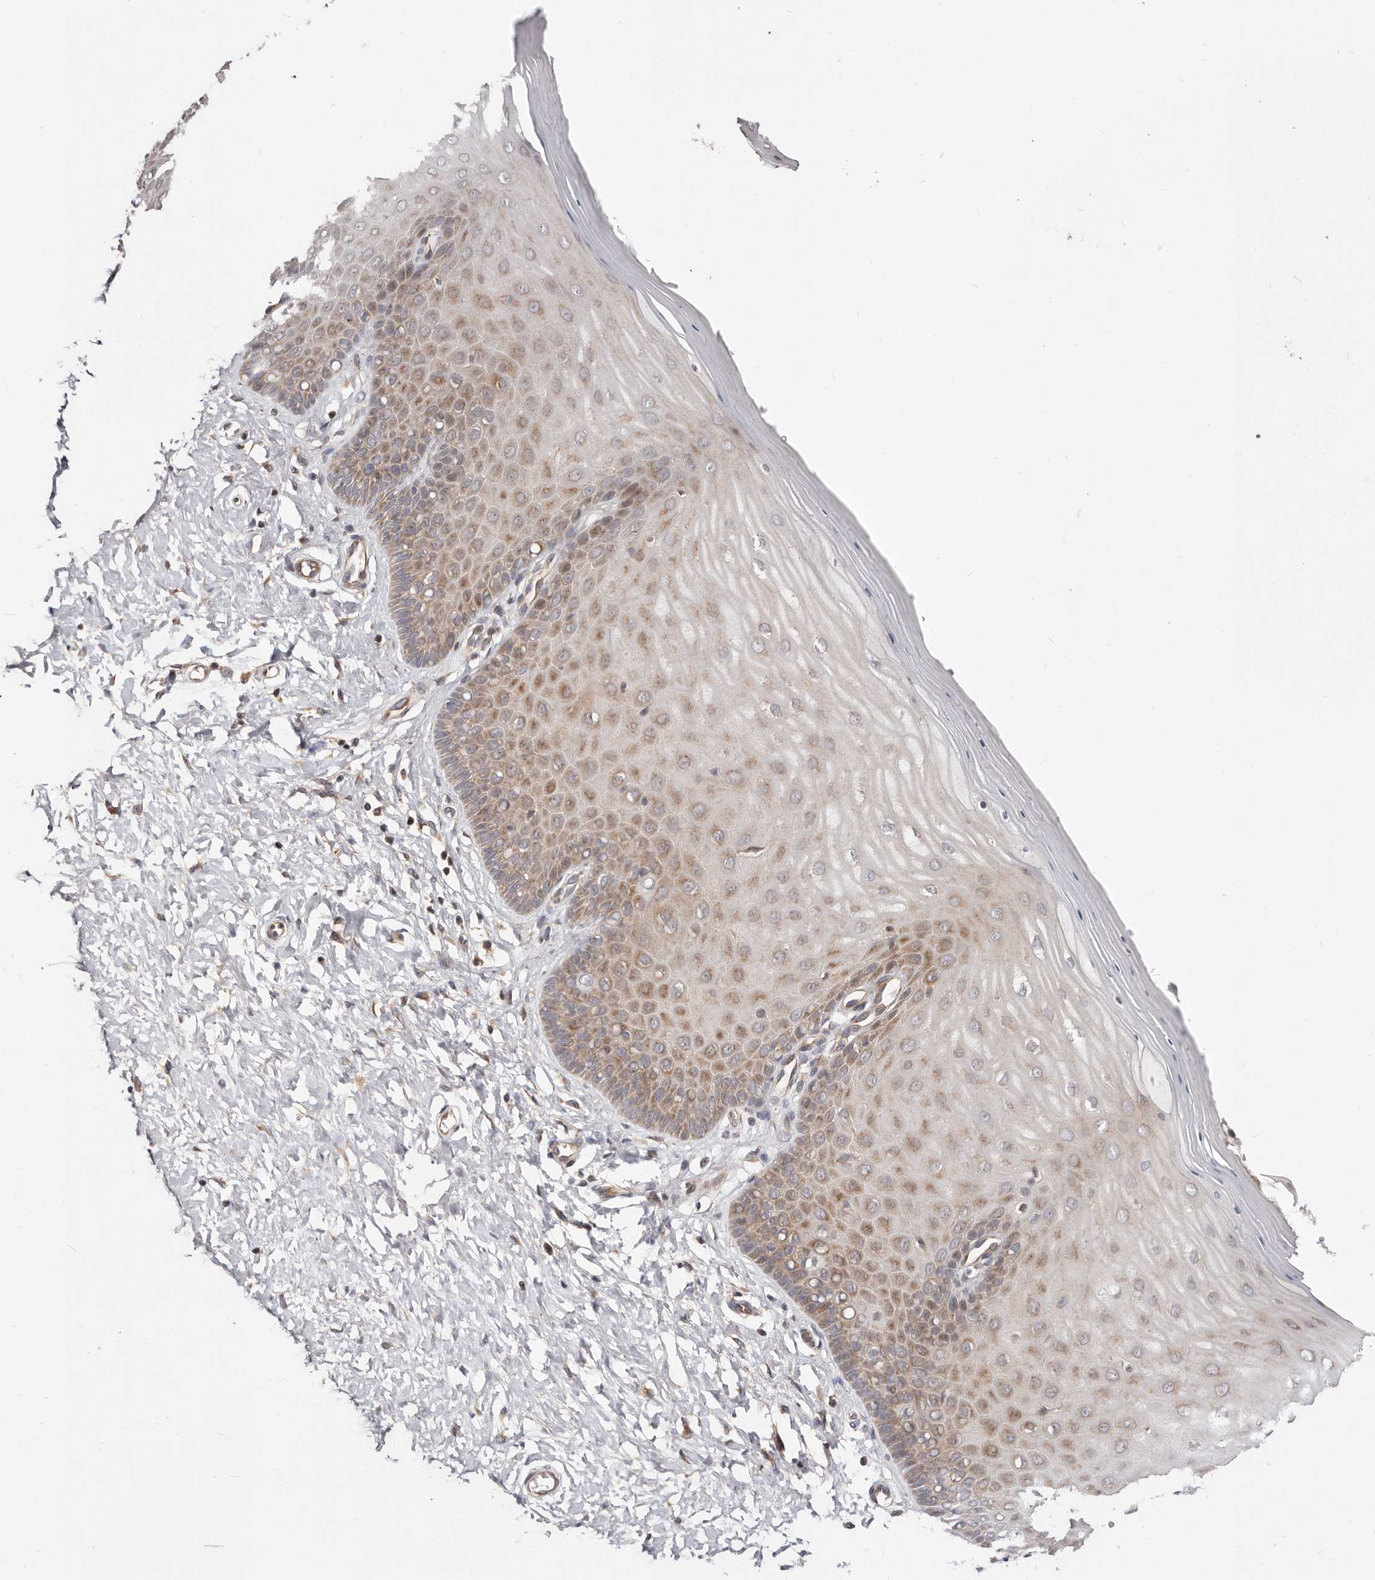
{"staining": {"intensity": "moderate", "quantity": ">75%", "location": "cytoplasmic/membranous"}, "tissue": "cervix", "cell_type": "Glandular cells", "image_type": "normal", "snomed": [{"axis": "morphology", "description": "Normal tissue, NOS"}, {"axis": "topography", "description": "Cervix"}], "caption": "Human cervix stained with a brown dye exhibits moderate cytoplasmic/membranous positive expression in about >75% of glandular cells.", "gene": "USP33", "patient": {"sex": "female", "age": 55}}